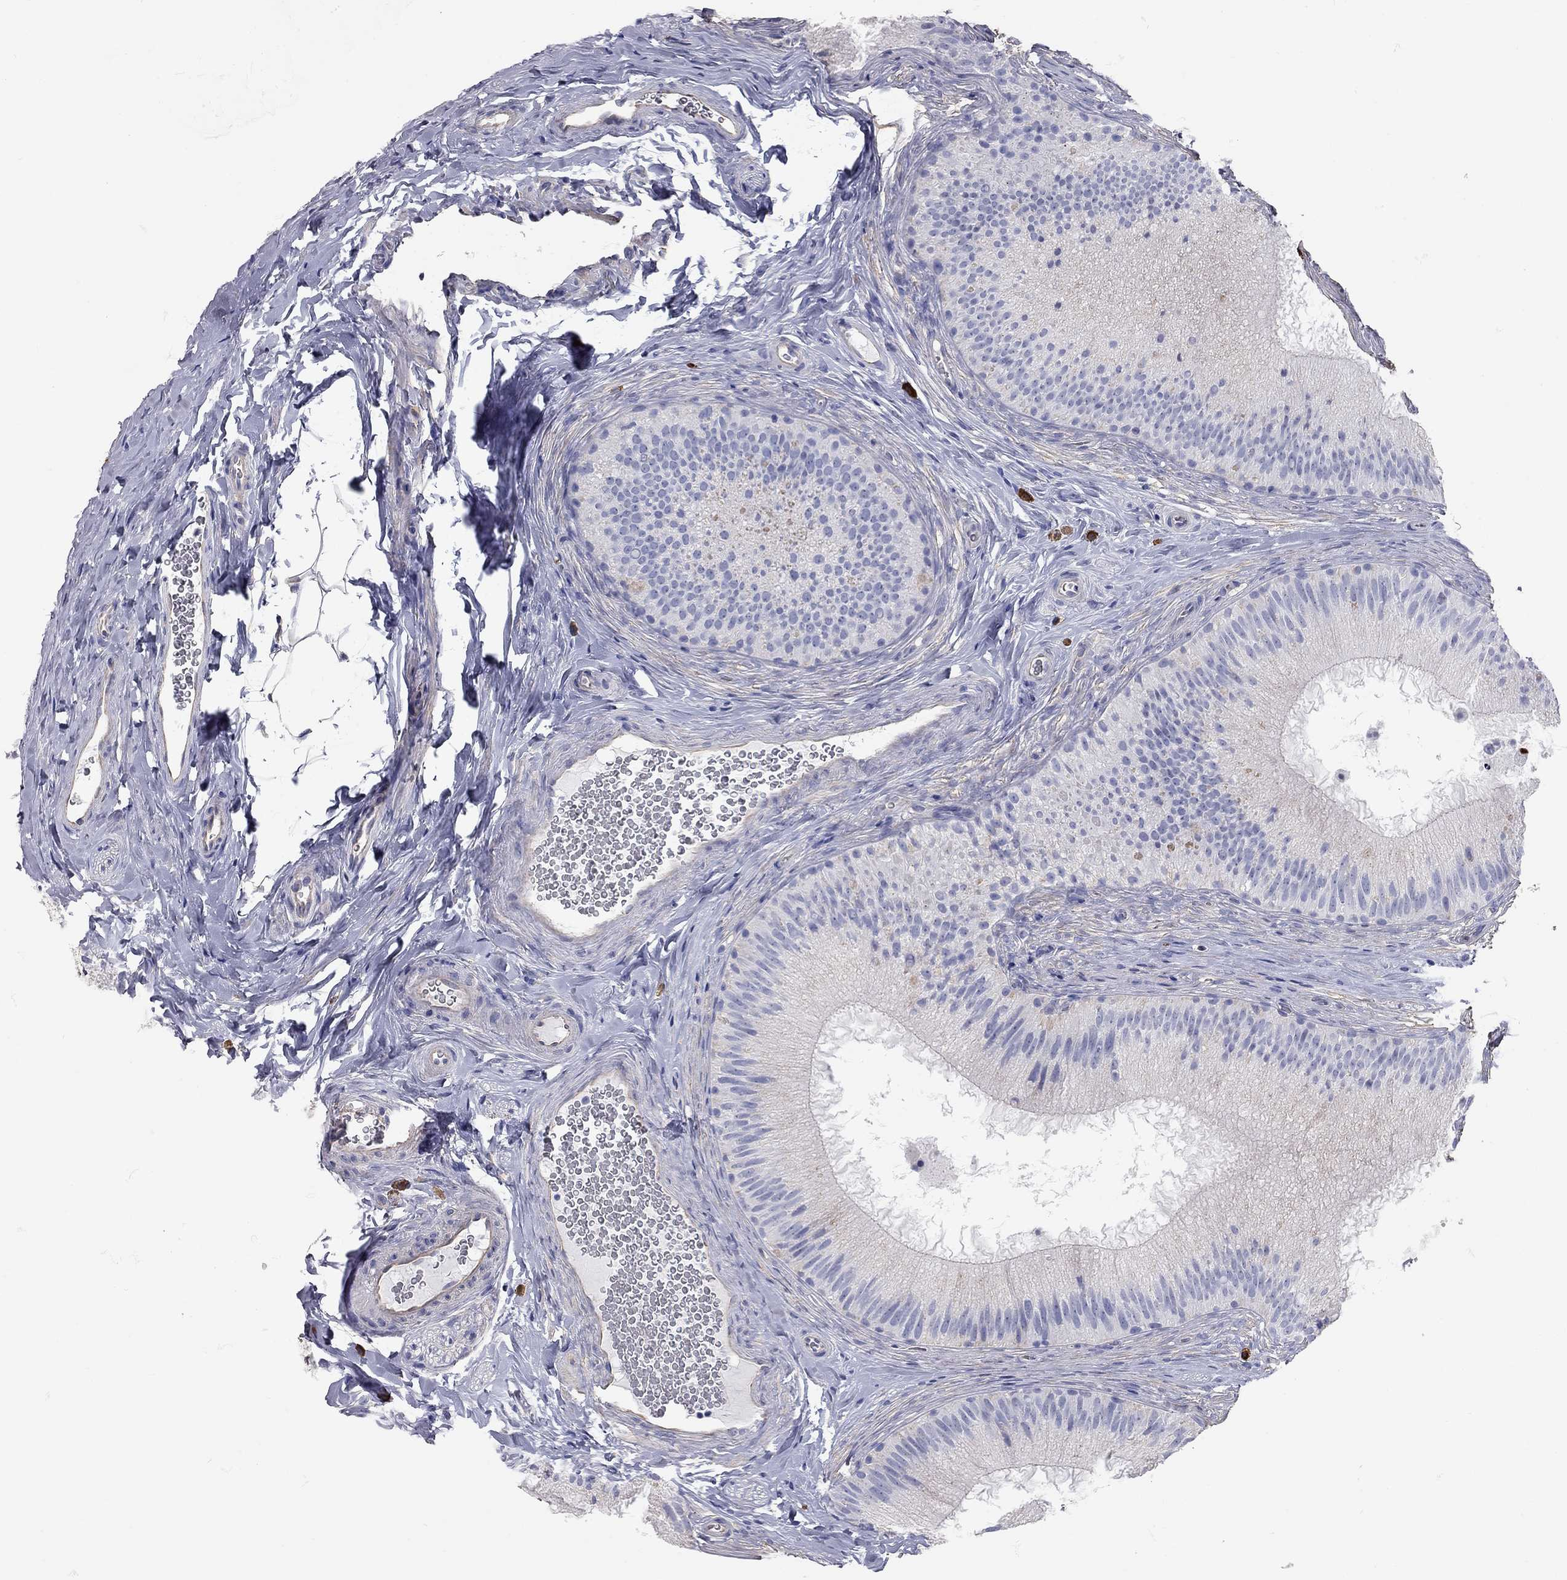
{"staining": {"intensity": "negative", "quantity": "none", "location": "none"}, "tissue": "epididymis", "cell_type": "Glandular cells", "image_type": "normal", "snomed": [{"axis": "morphology", "description": "Normal tissue, NOS"}, {"axis": "topography", "description": "Epididymis"}], "caption": "IHC micrograph of benign human epididymis stained for a protein (brown), which displays no expression in glandular cells.", "gene": "C10orf90", "patient": {"sex": "male", "age": 32}}